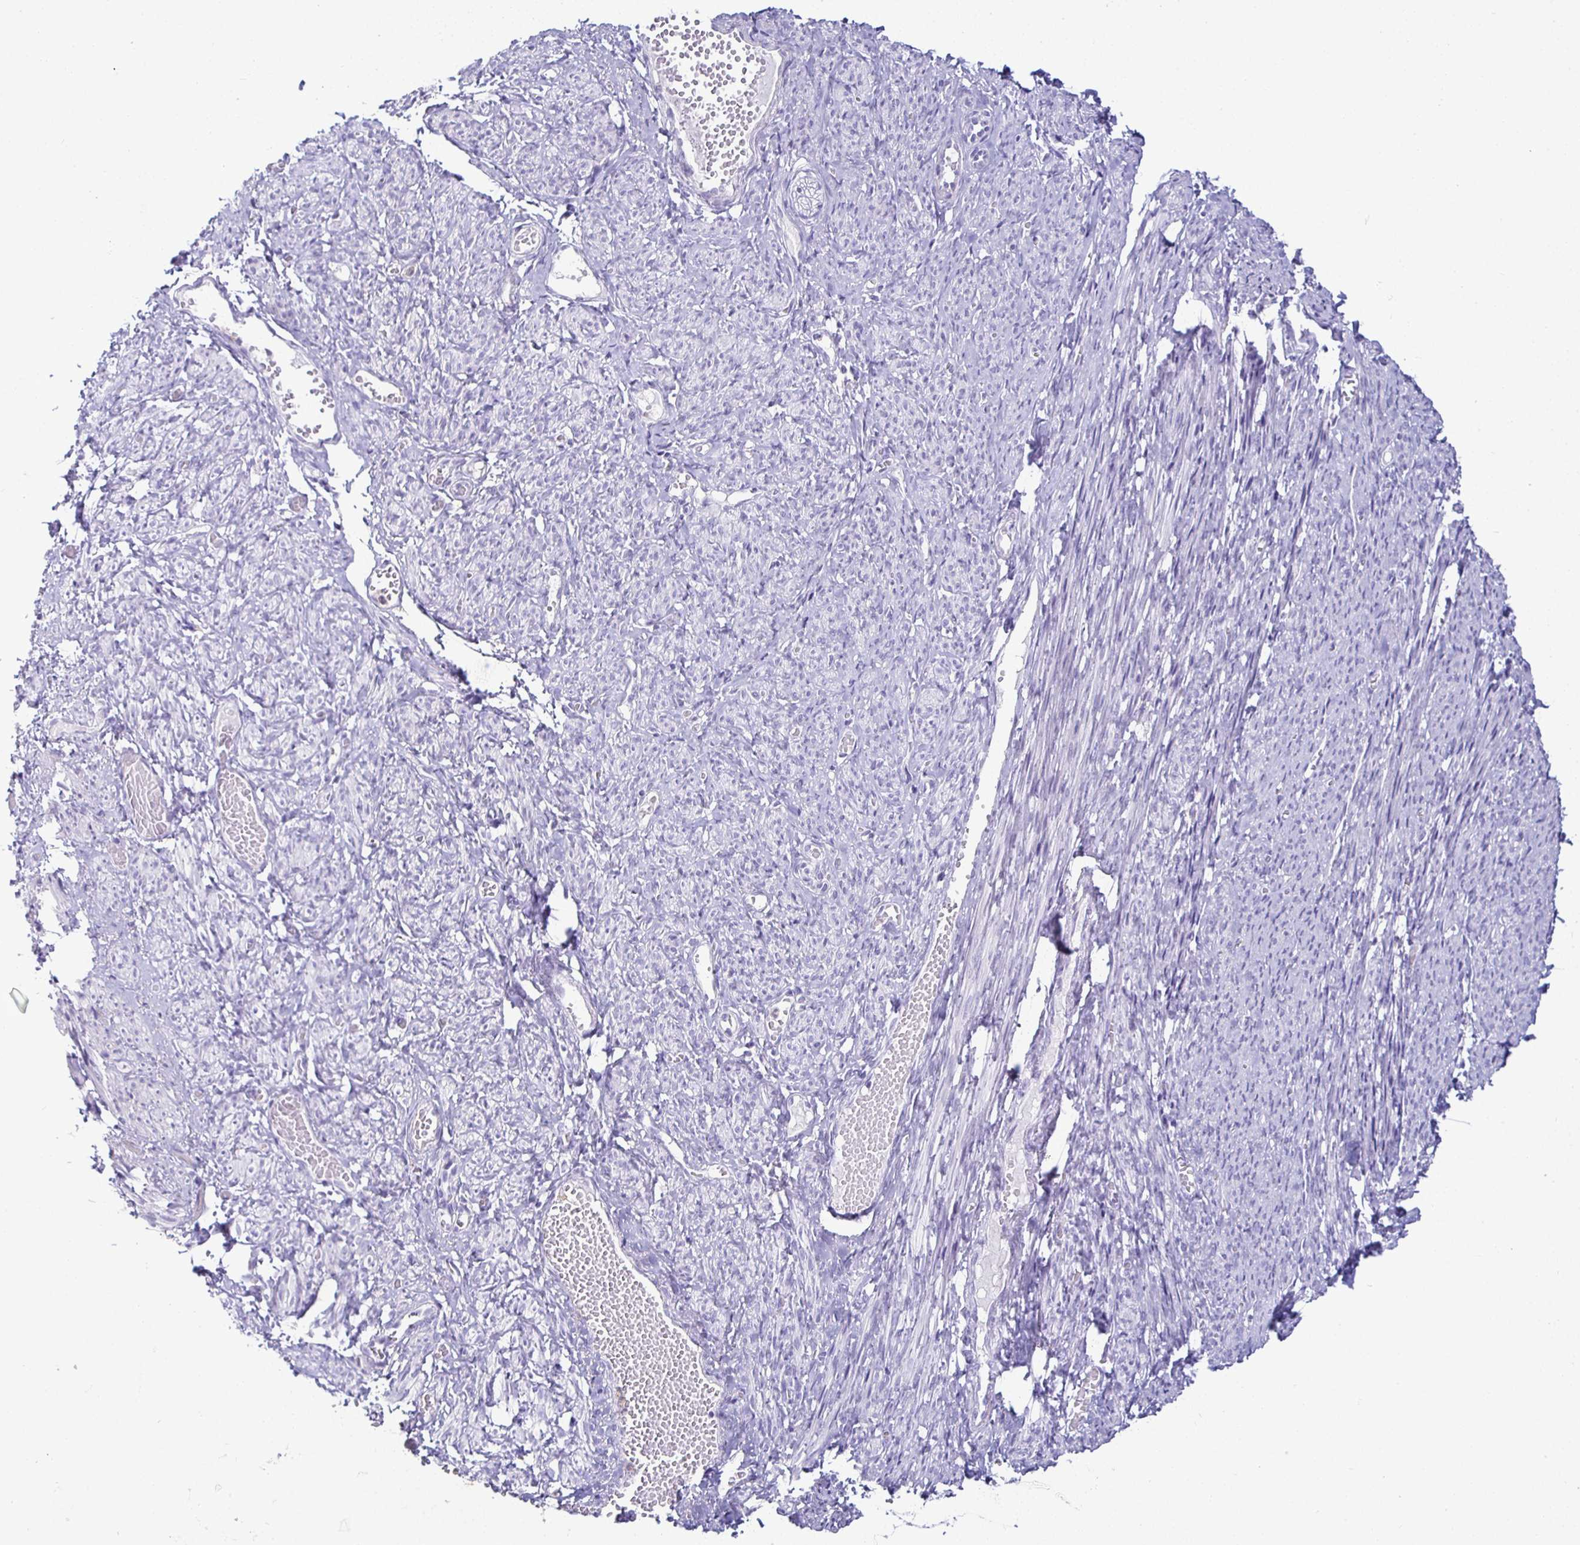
{"staining": {"intensity": "negative", "quantity": "none", "location": "none"}, "tissue": "smooth muscle", "cell_type": "Smooth muscle cells", "image_type": "normal", "snomed": [{"axis": "morphology", "description": "Normal tissue, NOS"}, {"axis": "topography", "description": "Smooth muscle"}], "caption": "Image shows no protein positivity in smooth muscle cells of unremarkable smooth muscle. (DAB immunohistochemistry (IHC) with hematoxylin counter stain).", "gene": "SIRPA", "patient": {"sex": "female", "age": 65}}